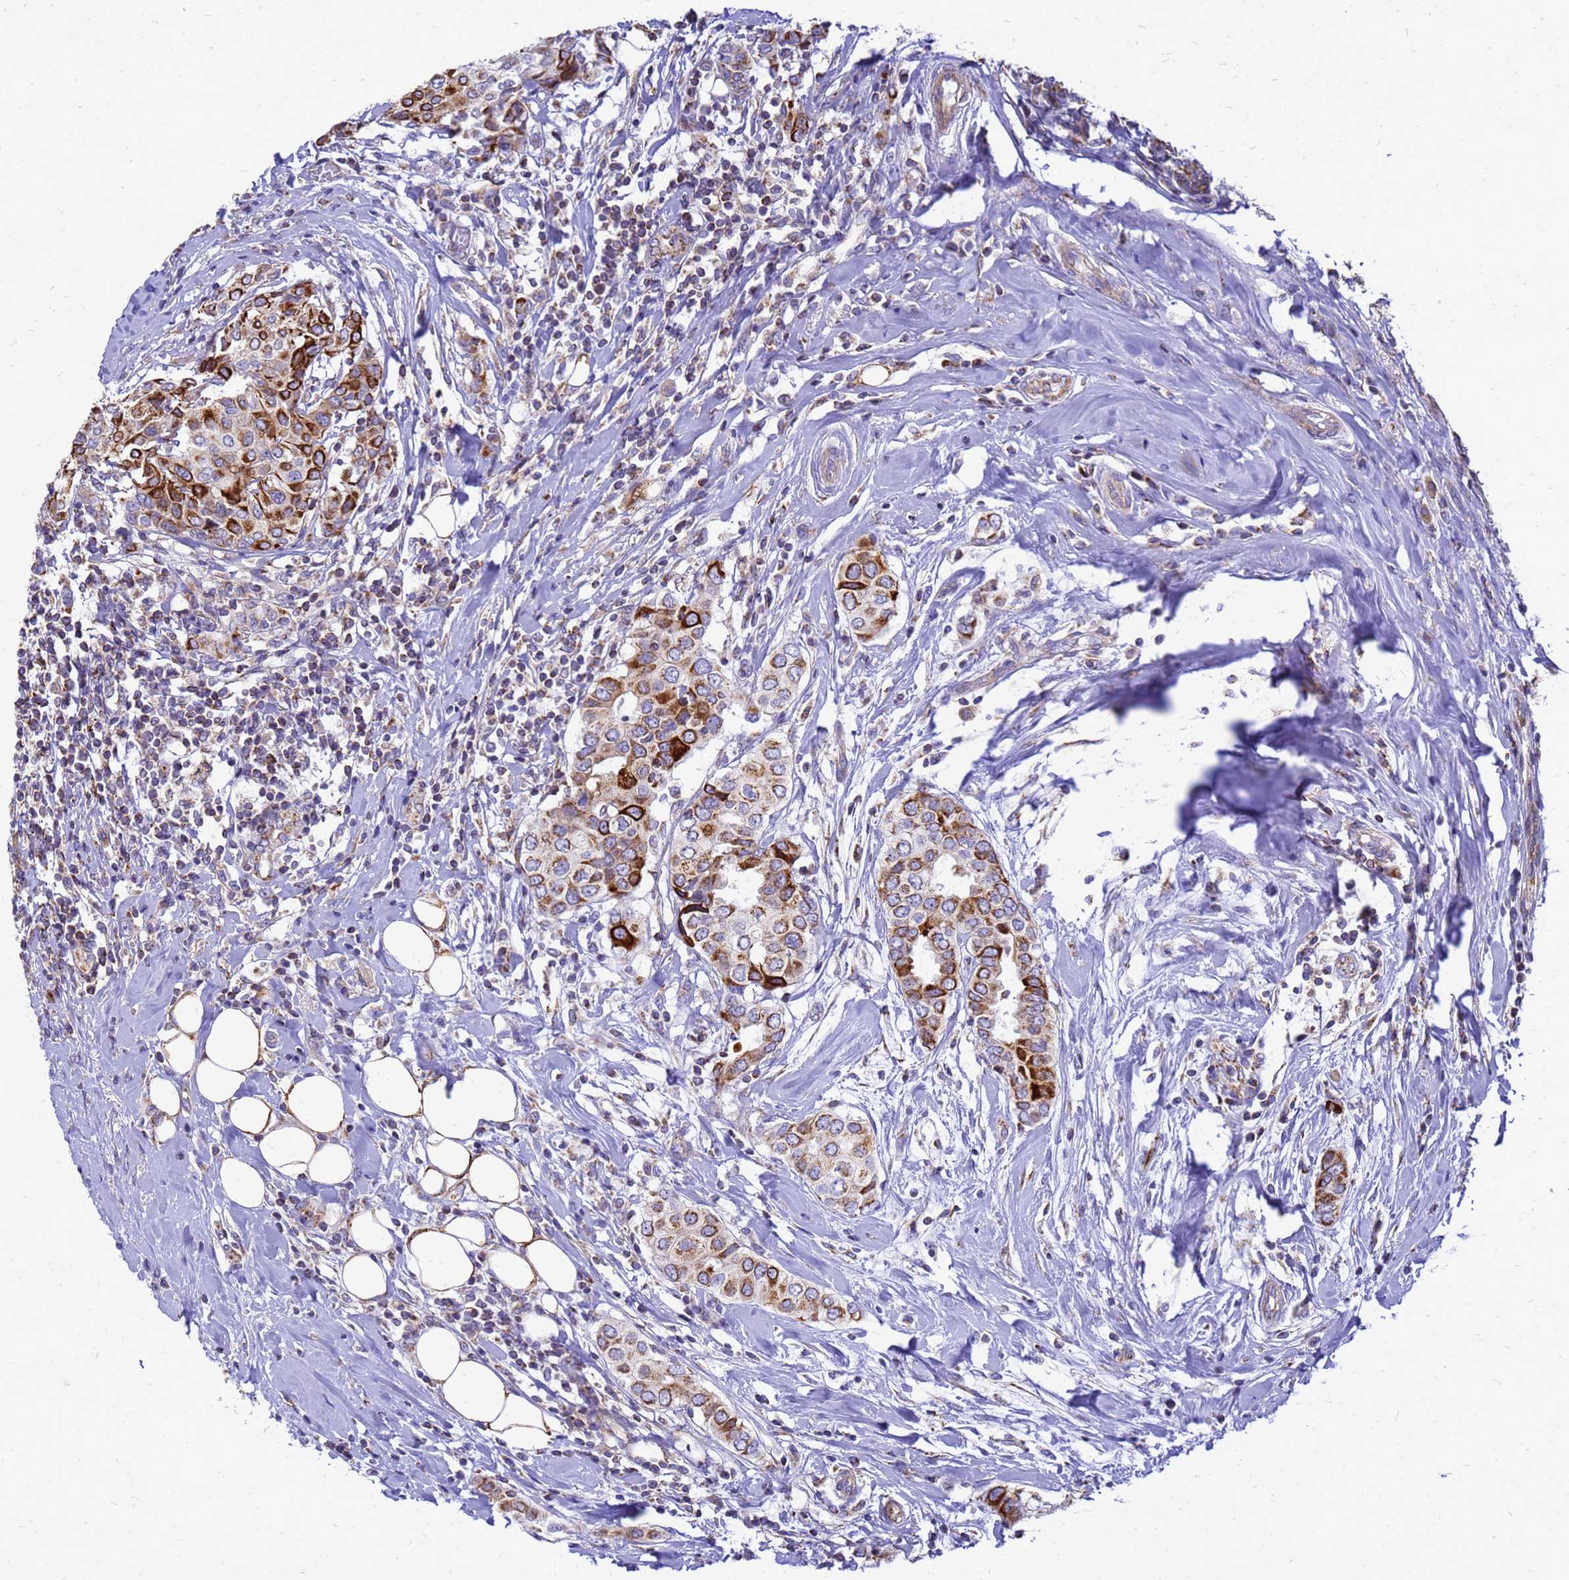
{"staining": {"intensity": "strong", "quantity": "25%-75%", "location": "cytoplasmic/membranous"}, "tissue": "breast cancer", "cell_type": "Tumor cells", "image_type": "cancer", "snomed": [{"axis": "morphology", "description": "Lobular carcinoma"}, {"axis": "topography", "description": "Breast"}], "caption": "DAB (3,3'-diaminobenzidine) immunohistochemical staining of breast cancer demonstrates strong cytoplasmic/membranous protein expression in about 25%-75% of tumor cells. Nuclei are stained in blue.", "gene": "CMC4", "patient": {"sex": "female", "age": 51}}